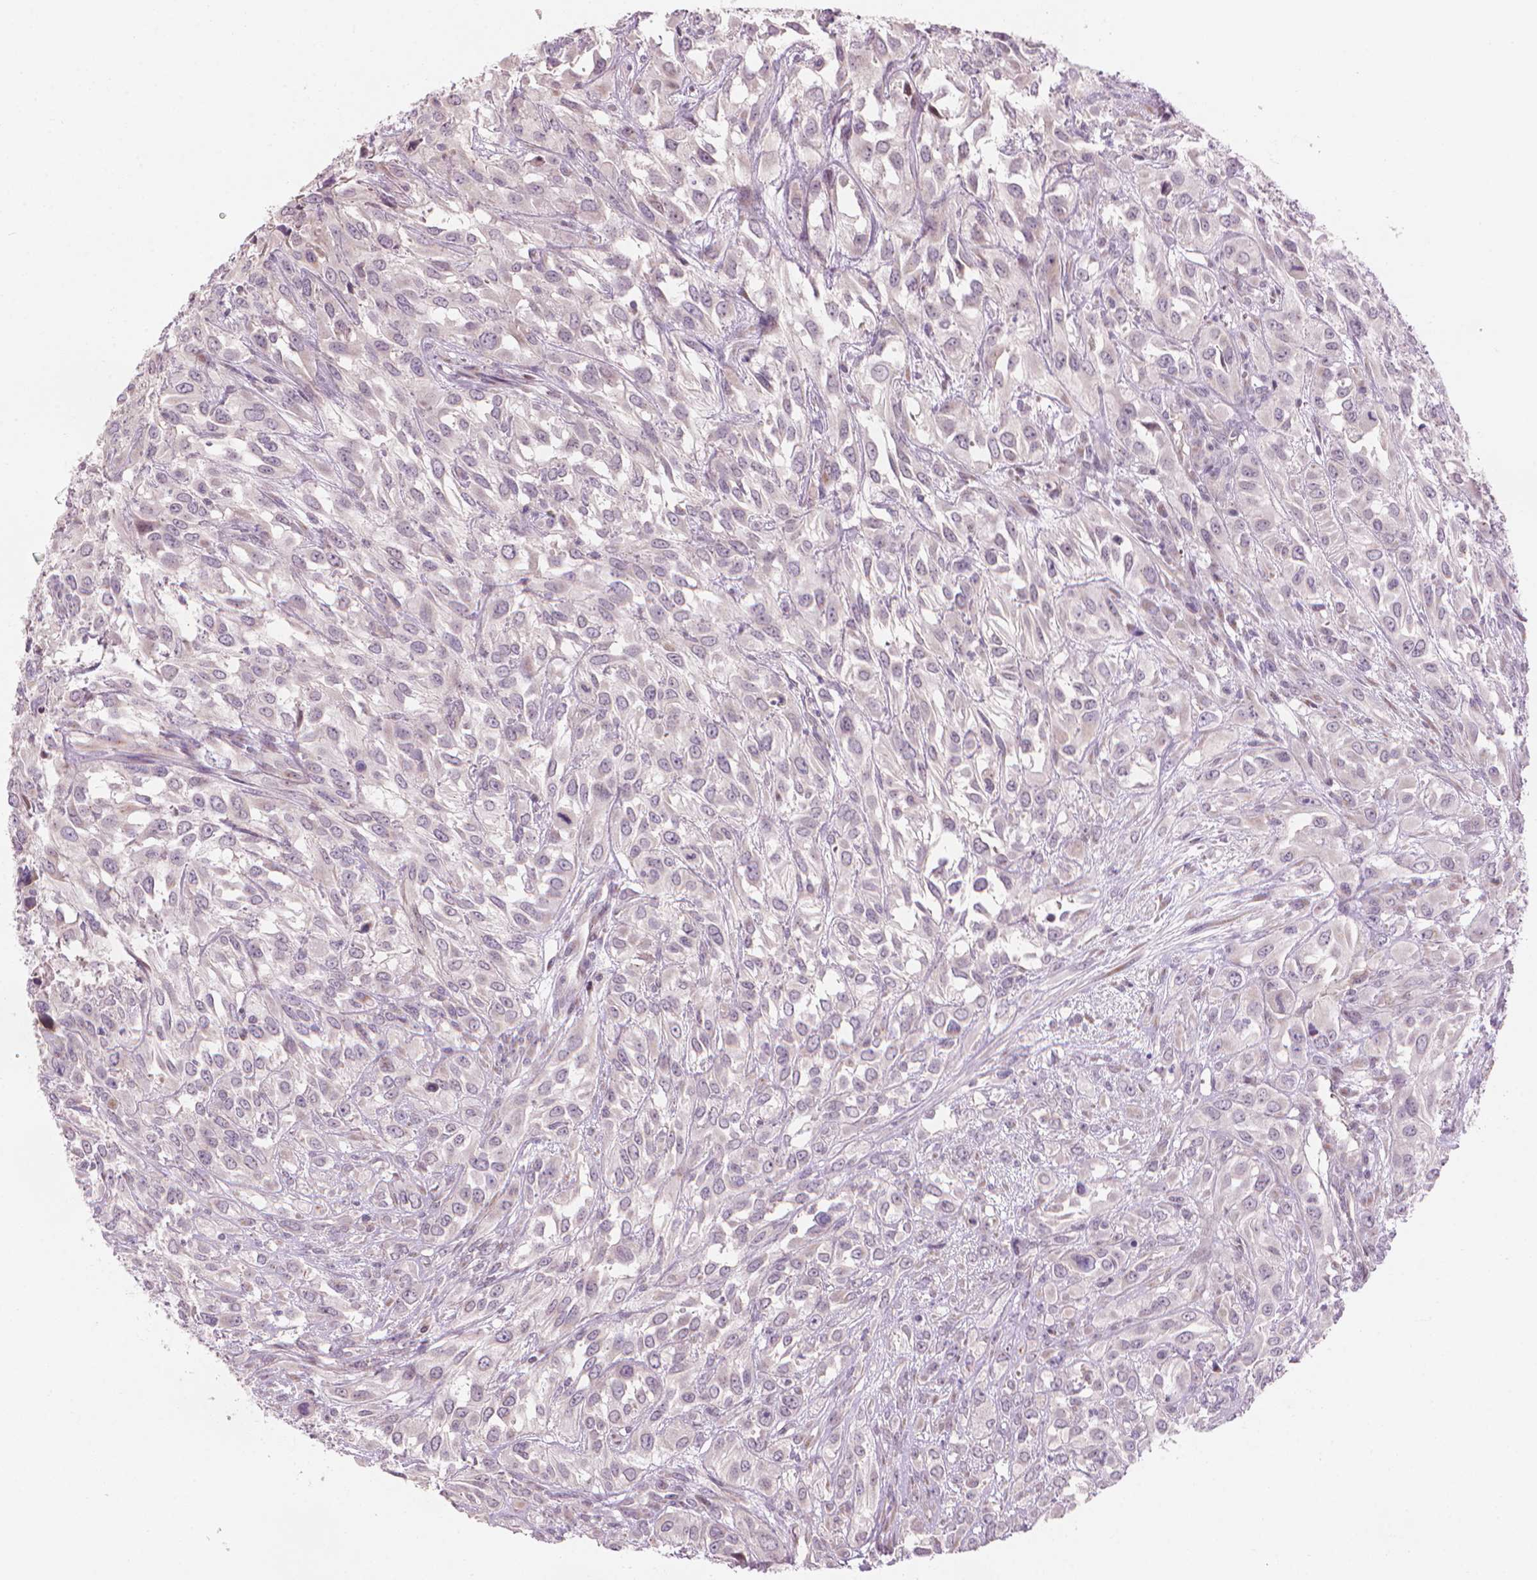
{"staining": {"intensity": "negative", "quantity": "none", "location": "none"}, "tissue": "urothelial cancer", "cell_type": "Tumor cells", "image_type": "cancer", "snomed": [{"axis": "morphology", "description": "Urothelial carcinoma, High grade"}, {"axis": "topography", "description": "Urinary bladder"}], "caption": "A micrograph of urothelial carcinoma (high-grade) stained for a protein displays no brown staining in tumor cells.", "gene": "IFFO1", "patient": {"sex": "male", "age": 67}}